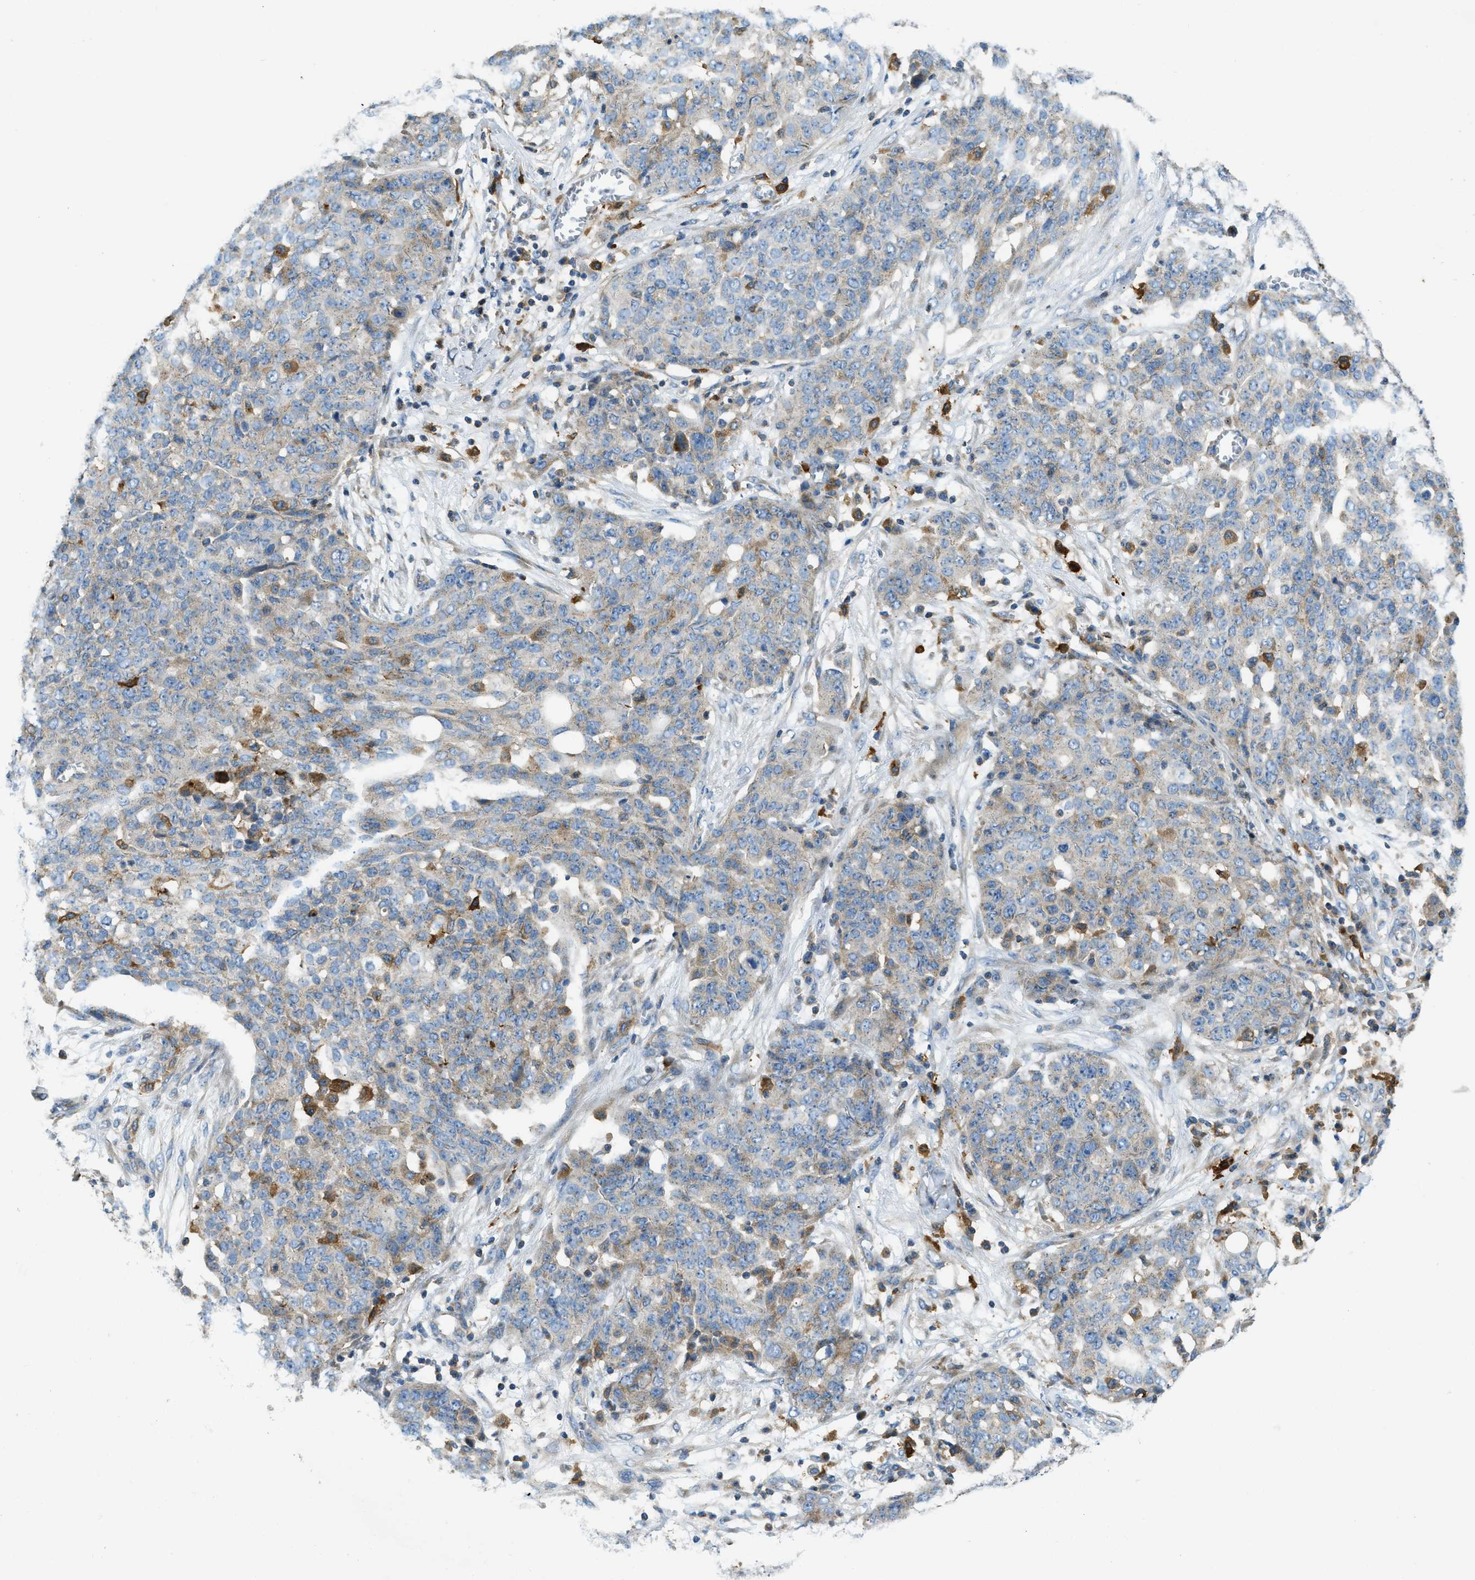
{"staining": {"intensity": "weak", "quantity": "25%-75%", "location": "cytoplasmic/membranous"}, "tissue": "ovarian cancer", "cell_type": "Tumor cells", "image_type": "cancer", "snomed": [{"axis": "morphology", "description": "Cystadenocarcinoma, serous, NOS"}, {"axis": "topography", "description": "Soft tissue"}, {"axis": "topography", "description": "Ovary"}], "caption": "Protein analysis of ovarian serous cystadenocarcinoma tissue demonstrates weak cytoplasmic/membranous expression in about 25%-75% of tumor cells.", "gene": "RFFL", "patient": {"sex": "female", "age": 57}}